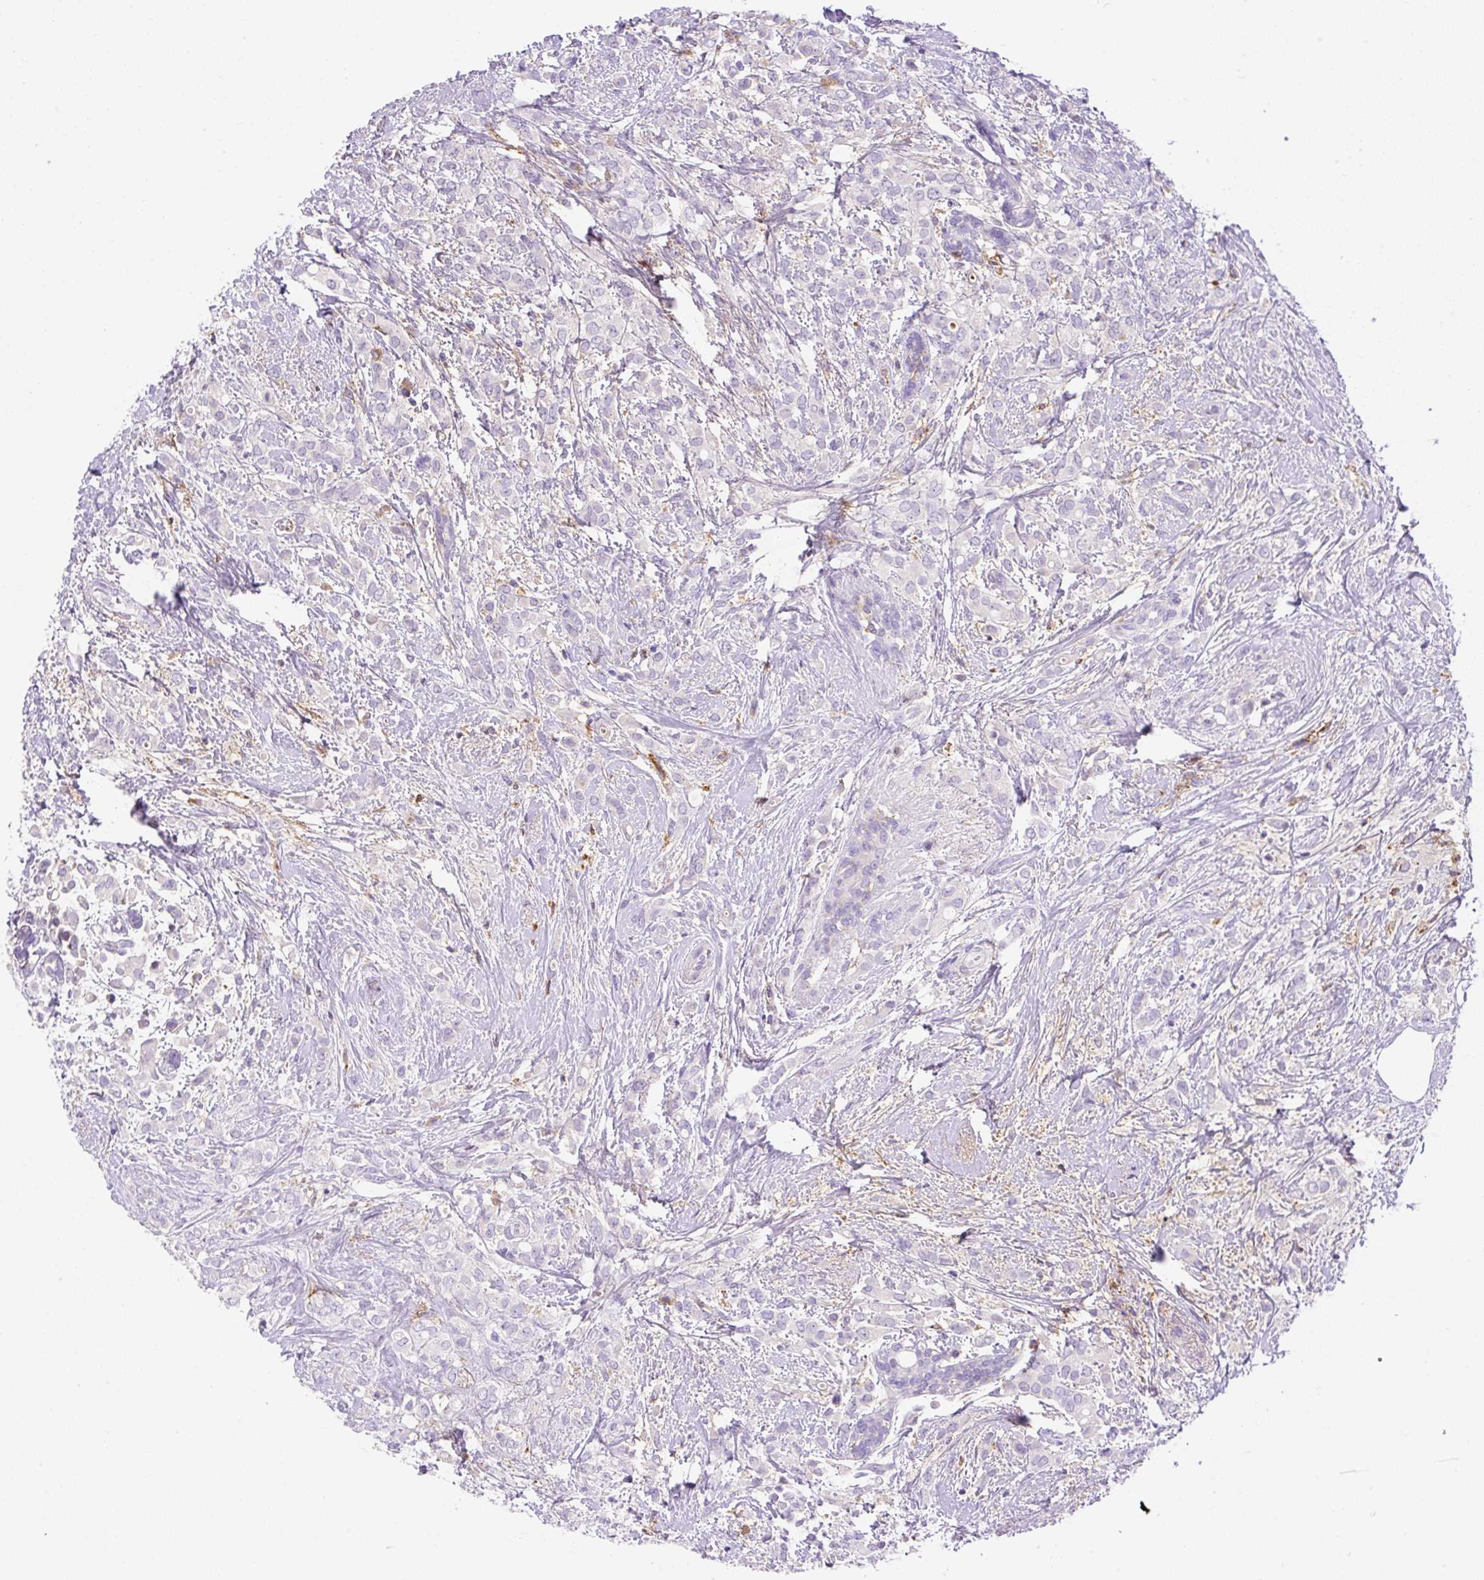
{"staining": {"intensity": "negative", "quantity": "none", "location": "none"}, "tissue": "breast cancer", "cell_type": "Tumor cells", "image_type": "cancer", "snomed": [{"axis": "morphology", "description": "Lobular carcinoma"}, {"axis": "topography", "description": "Breast"}], "caption": "Immunohistochemical staining of breast cancer (lobular carcinoma) shows no significant staining in tumor cells. The staining was performed using DAB to visualize the protein expression in brown, while the nuclei were stained in blue with hematoxylin (Magnification: 20x).", "gene": "TDRD15", "patient": {"sex": "female", "age": 68}}